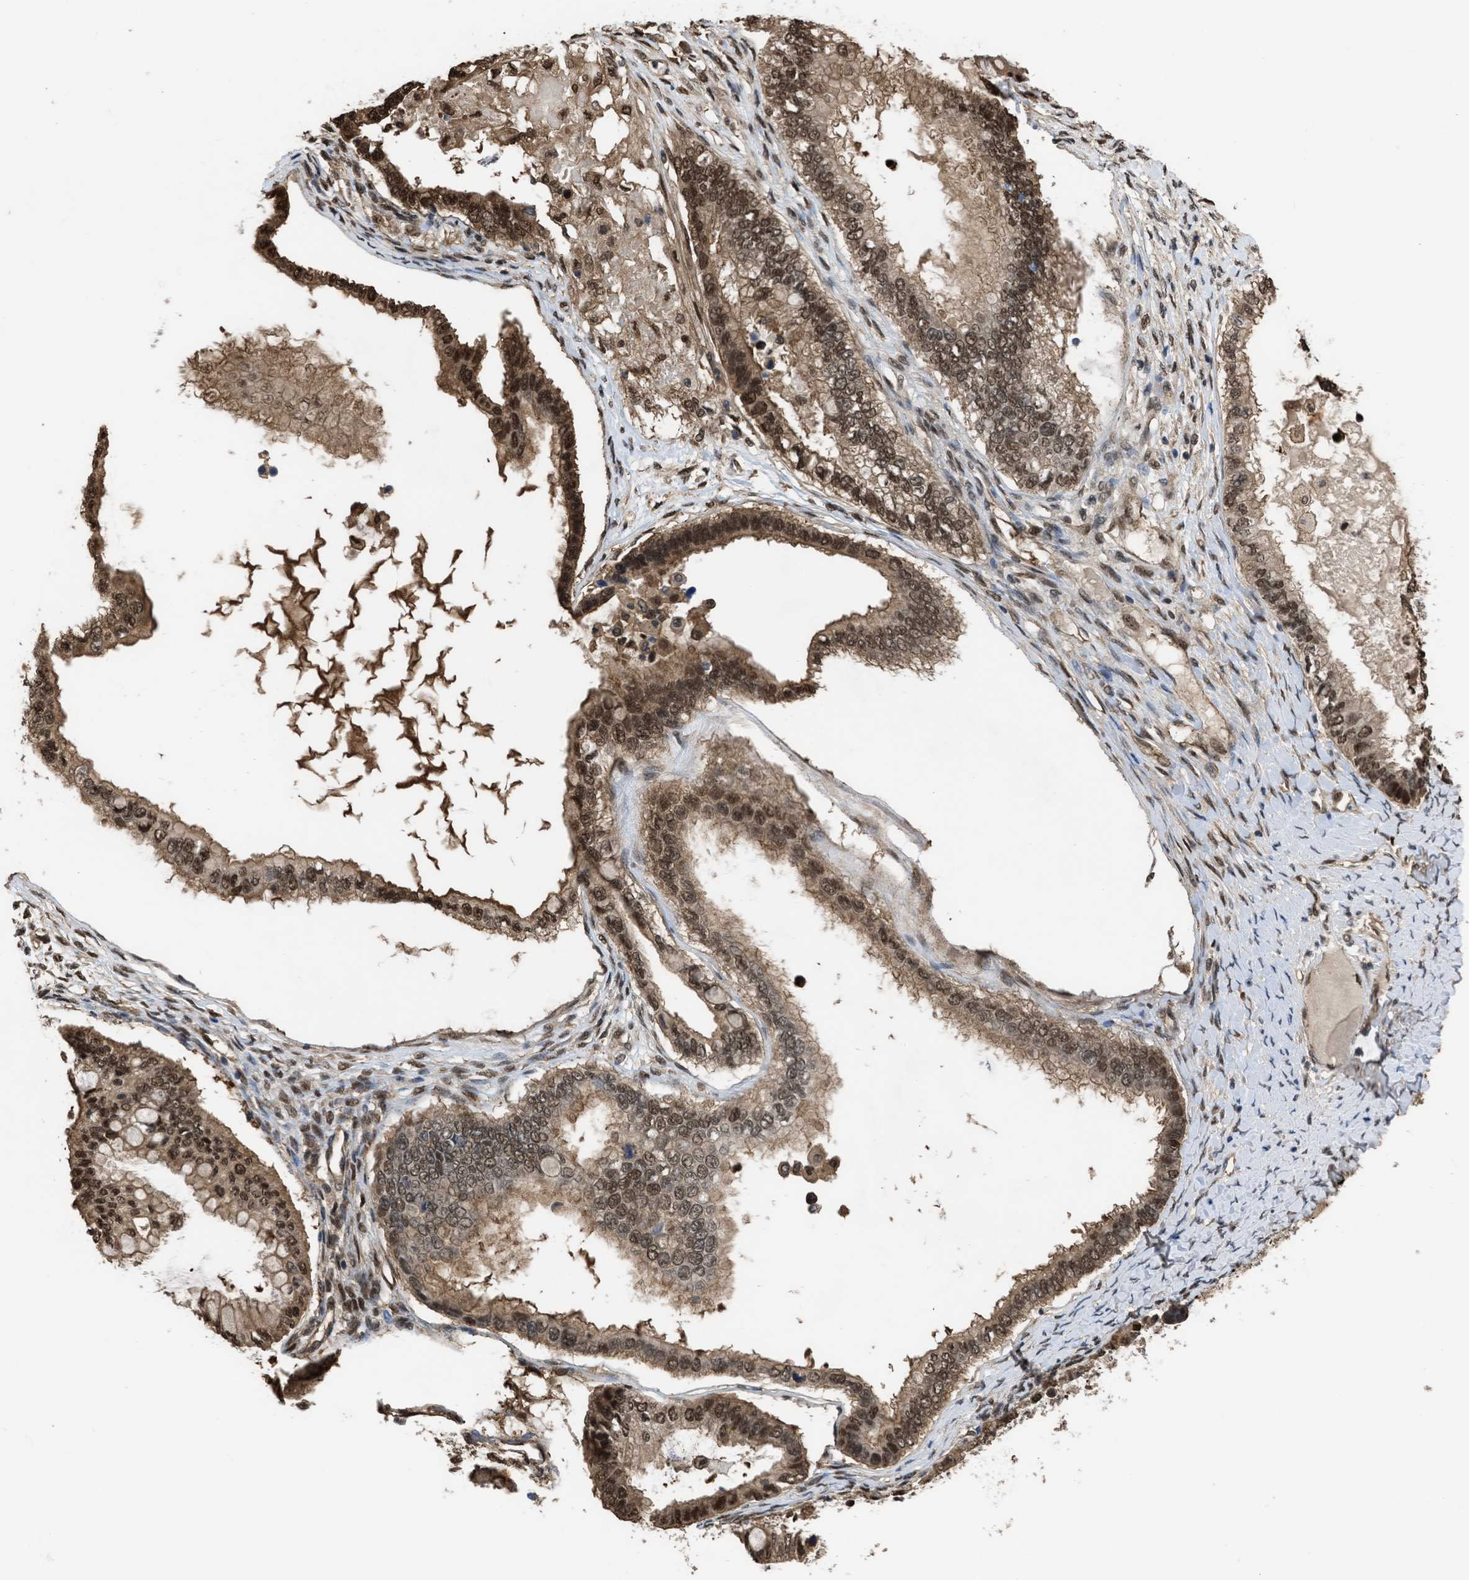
{"staining": {"intensity": "moderate", "quantity": ">75%", "location": "cytoplasmic/membranous,nuclear"}, "tissue": "ovarian cancer", "cell_type": "Tumor cells", "image_type": "cancer", "snomed": [{"axis": "morphology", "description": "Cystadenocarcinoma, mucinous, NOS"}, {"axis": "topography", "description": "Ovary"}], "caption": "Immunohistochemical staining of ovarian cancer (mucinous cystadenocarcinoma) demonstrates moderate cytoplasmic/membranous and nuclear protein staining in about >75% of tumor cells. The staining was performed using DAB to visualize the protein expression in brown, while the nuclei were stained in blue with hematoxylin (Magnification: 20x).", "gene": "YWHAG", "patient": {"sex": "female", "age": 80}}